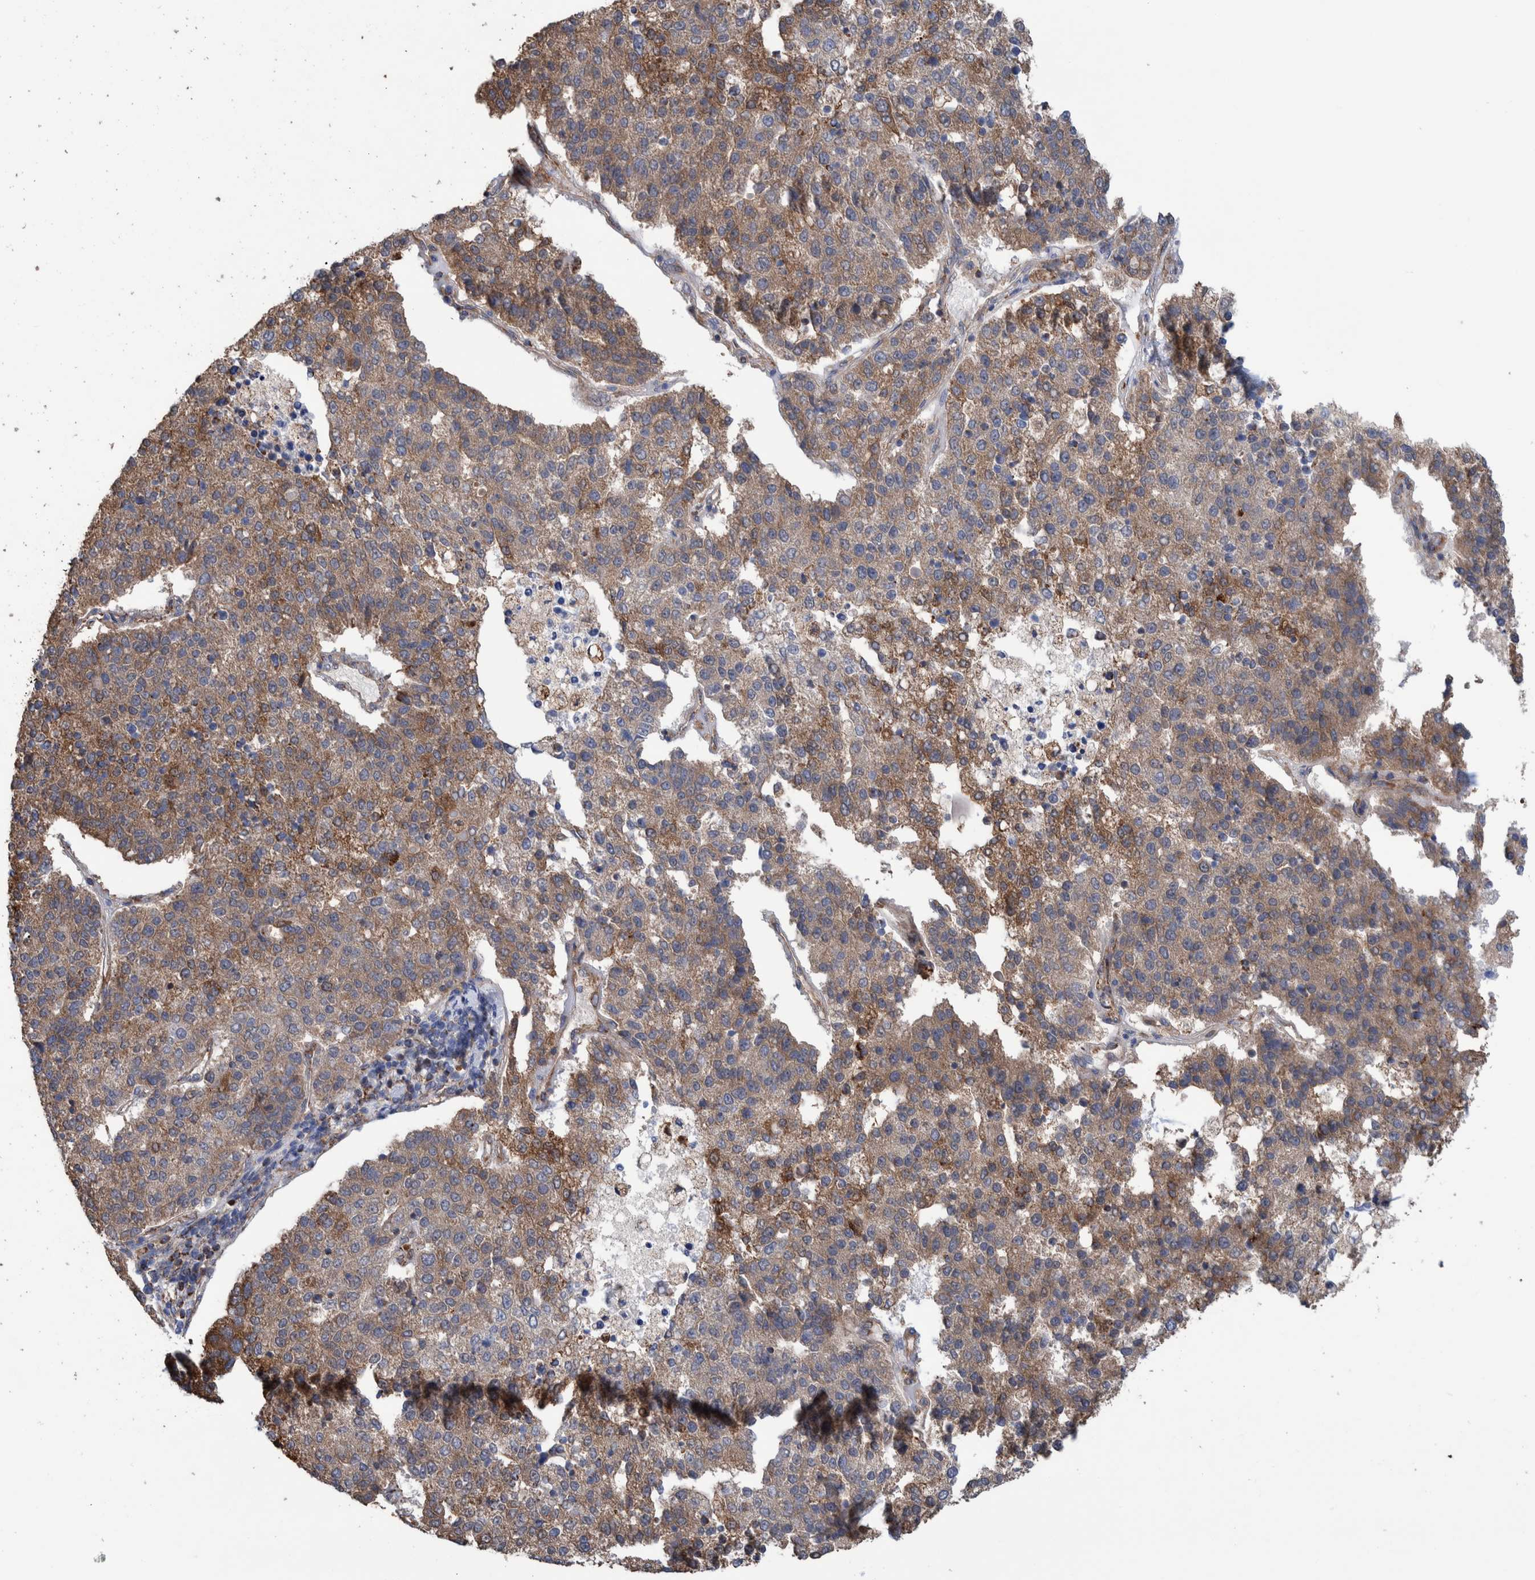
{"staining": {"intensity": "moderate", "quantity": ">75%", "location": "cytoplasmic/membranous"}, "tissue": "pancreatic cancer", "cell_type": "Tumor cells", "image_type": "cancer", "snomed": [{"axis": "morphology", "description": "Adenocarcinoma, NOS"}, {"axis": "topography", "description": "Pancreas"}], "caption": "Protein staining reveals moderate cytoplasmic/membranous staining in approximately >75% of tumor cells in adenocarcinoma (pancreatic). (DAB (3,3'-diaminobenzidine) IHC with brightfield microscopy, high magnification).", "gene": "DECR1", "patient": {"sex": "female", "age": 61}}